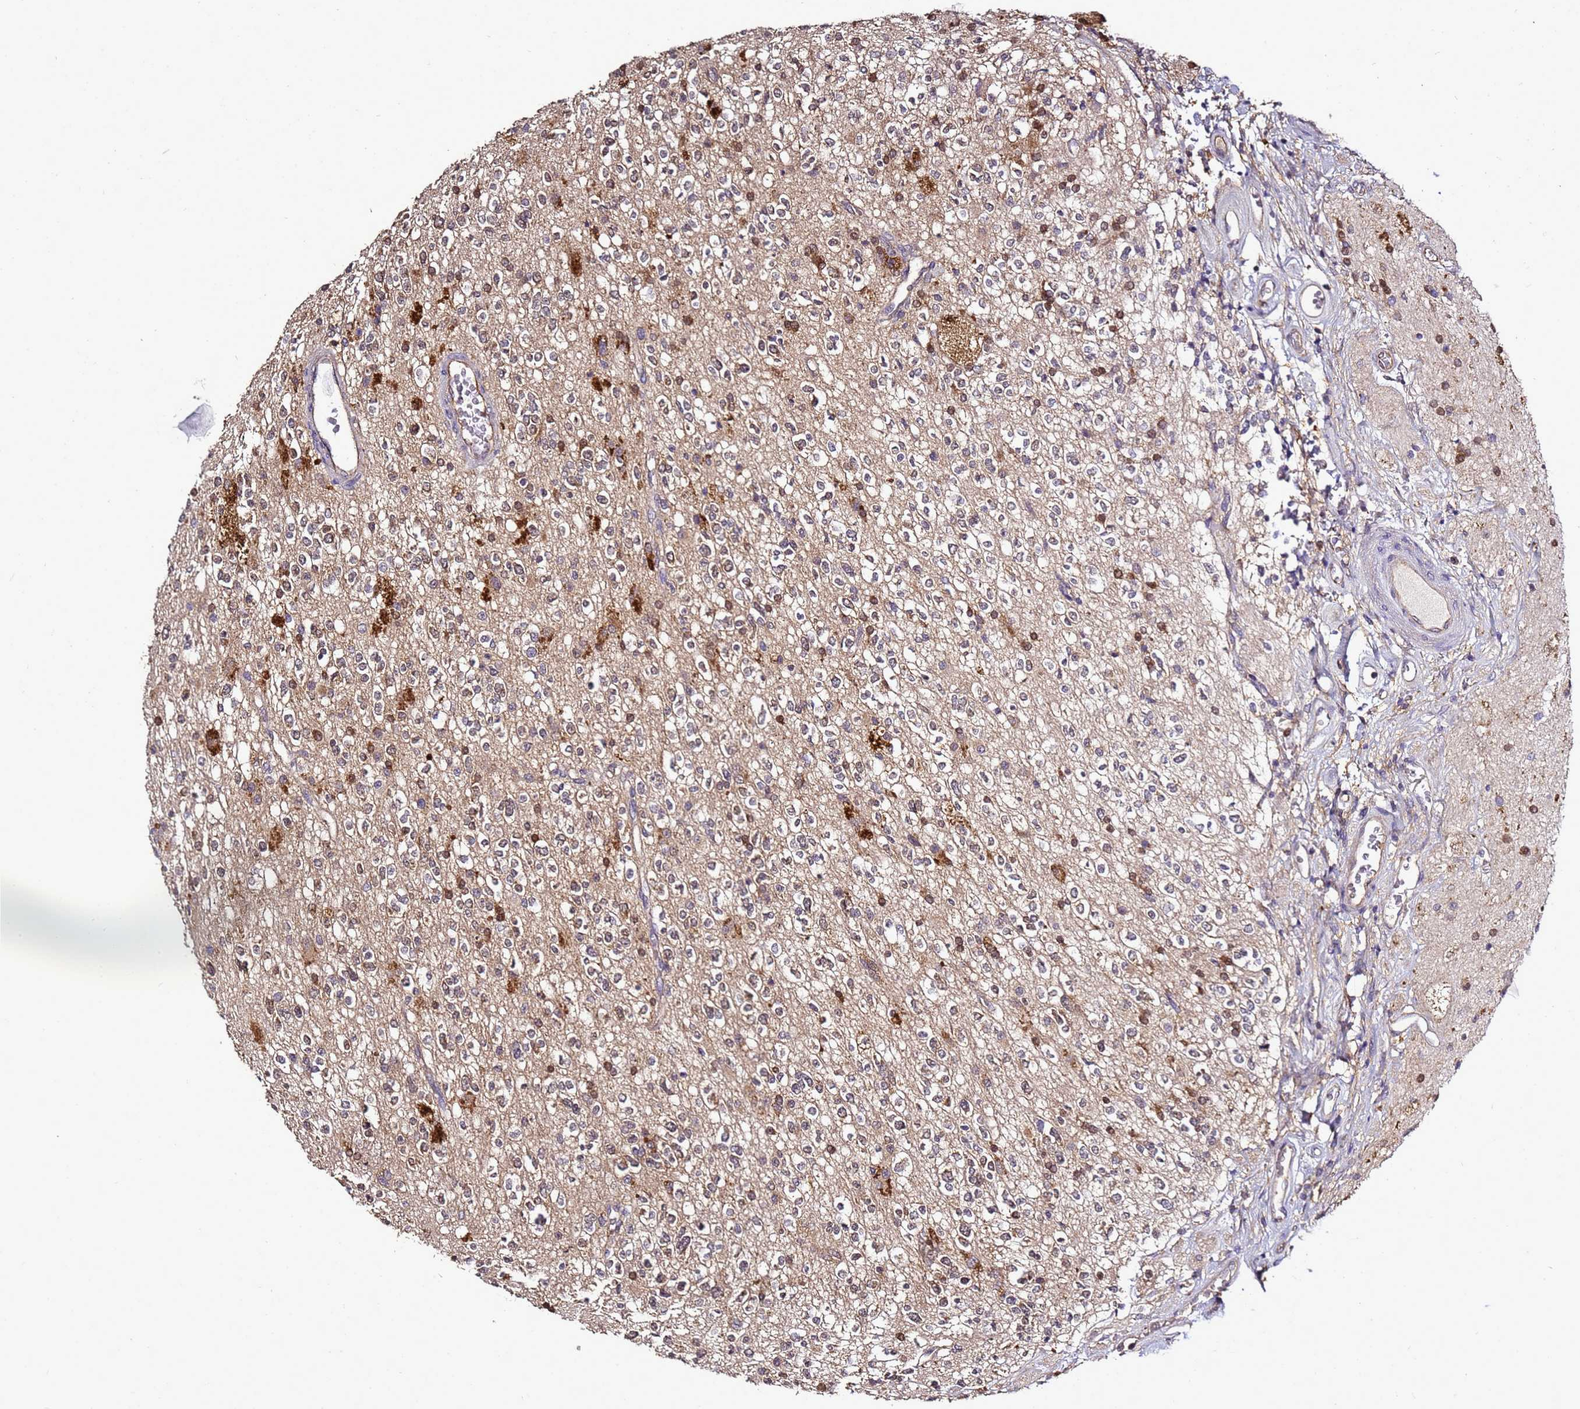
{"staining": {"intensity": "moderate", "quantity": "<25%", "location": "cytoplasmic/membranous,nuclear"}, "tissue": "glioma", "cell_type": "Tumor cells", "image_type": "cancer", "snomed": [{"axis": "morphology", "description": "Glioma, malignant, High grade"}, {"axis": "topography", "description": "Brain"}], "caption": "The immunohistochemical stain shows moderate cytoplasmic/membranous and nuclear expression in tumor cells of glioma tissue.", "gene": "ENOPH1", "patient": {"sex": "male", "age": 34}}